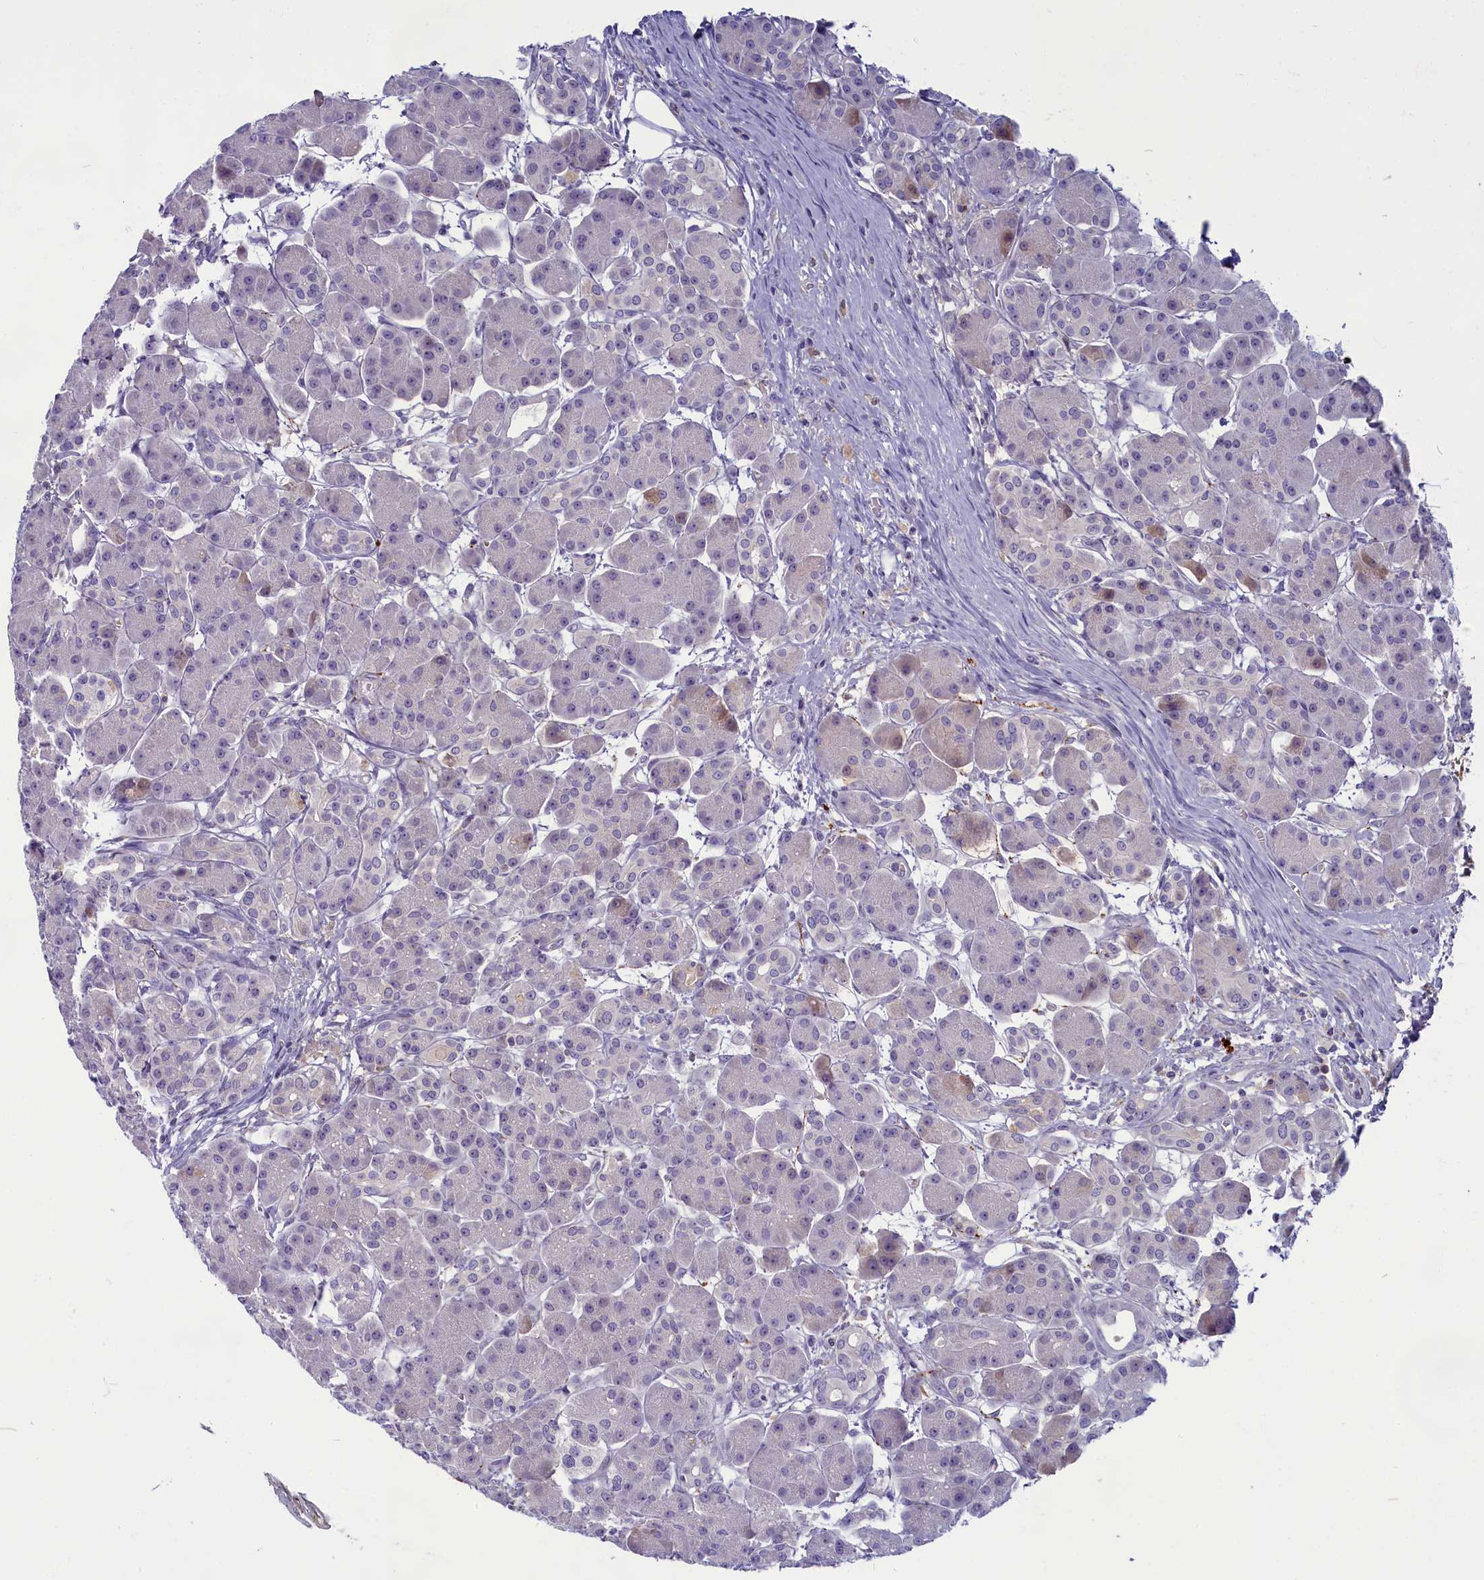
{"staining": {"intensity": "negative", "quantity": "none", "location": "none"}, "tissue": "pancreas", "cell_type": "Exocrine glandular cells", "image_type": "normal", "snomed": [{"axis": "morphology", "description": "Normal tissue, NOS"}, {"axis": "topography", "description": "Pancreas"}], "caption": "Immunohistochemical staining of normal pancreas displays no significant staining in exocrine glandular cells. Nuclei are stained in blue.", "gene": "SV2C", "patient": {"sex": "male", "age": 63}}